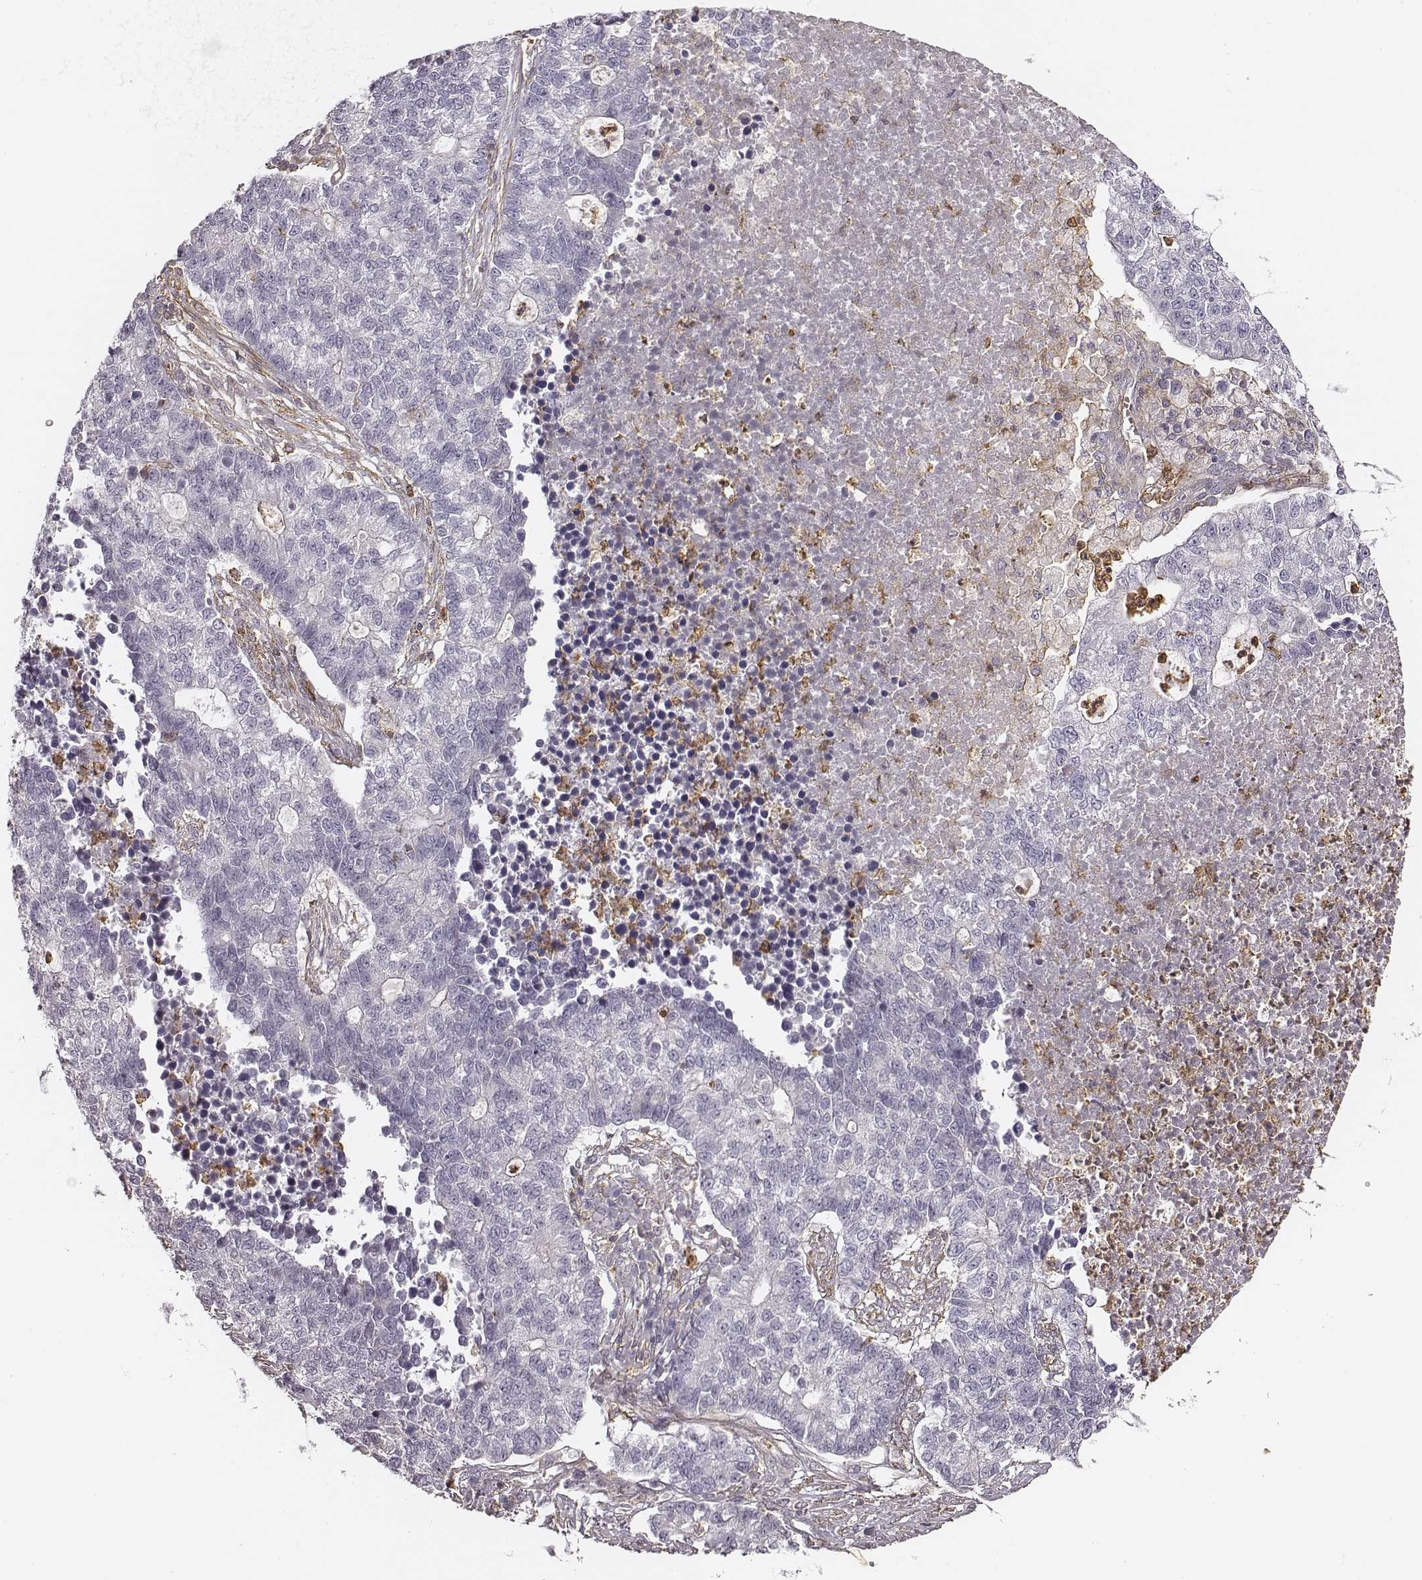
{"staining": {"intensity": "negative", "quantity": "none", "location": "none"}, "tissue": "lung cancer", "cell_type": "Tumor cells", "image_type": "cancer", "snomed": [{"axis": "morphology", "description": "Adenocarcinoma, NOS"}, {"axis": "topography", "description": "Lung"}], "caption": "Immunohistochemistry of human lung adenocarcinoma displays no expression in tumor cells.", "gene": "ZYX", "patient": {"sex": "male", "age": 57}}